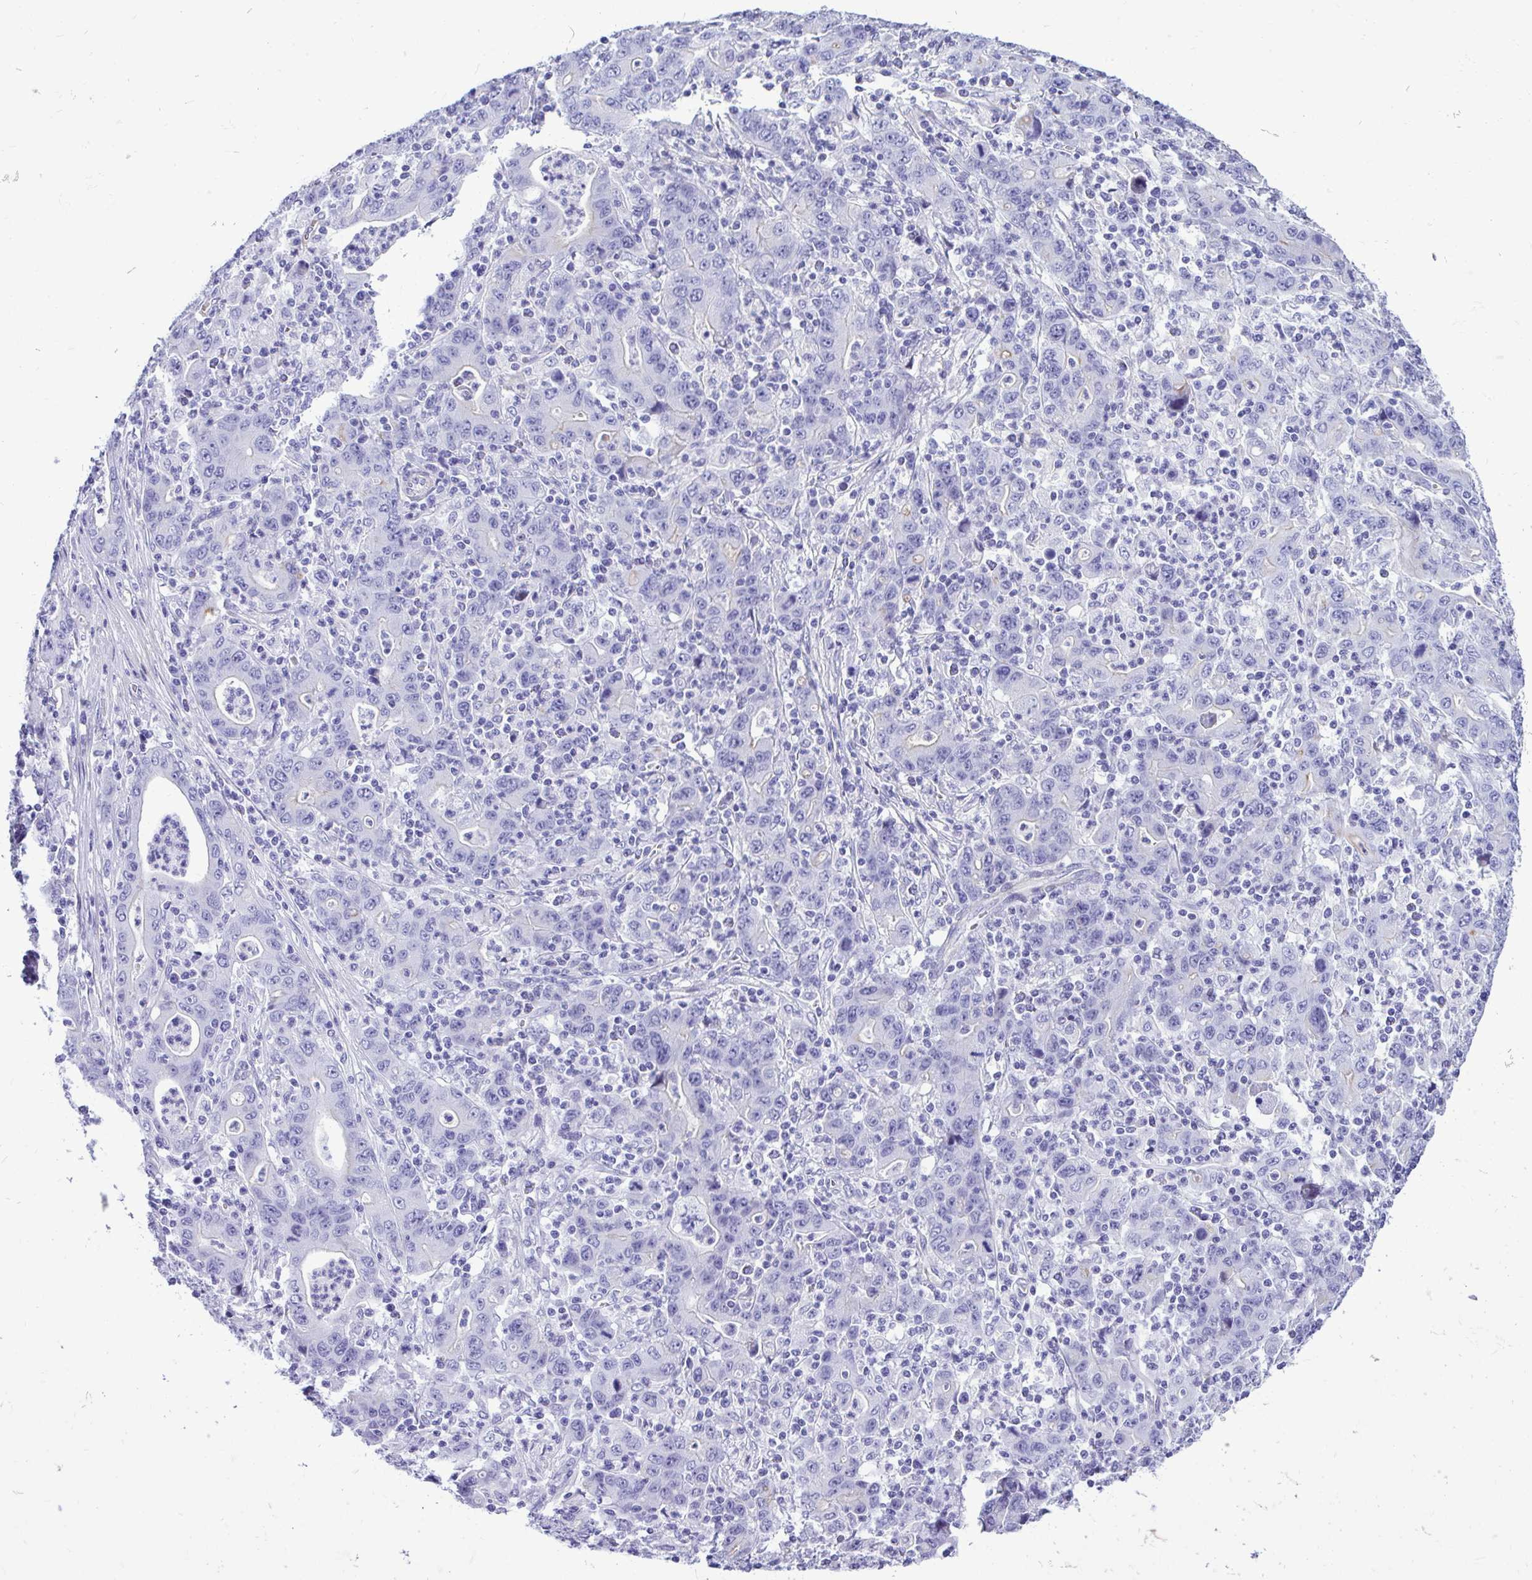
{"staining": {"intensity": "negative", "quantity": "none", "location": "none"}, "tissue": "stomach cancer", "cell_type": "Tumor cells", "image_type": "cancer", "snomed": [{"axis": "morphology", "description": "Adenocarcinoma, NOS"}, {"axis": "topography", "description": "Stomach, upper"}], "caption": "Tumor cells are negative for protein expression in human stomach cancer.", "gene": "ABCG2", "patient": {"sex": "male", "age": 69}}